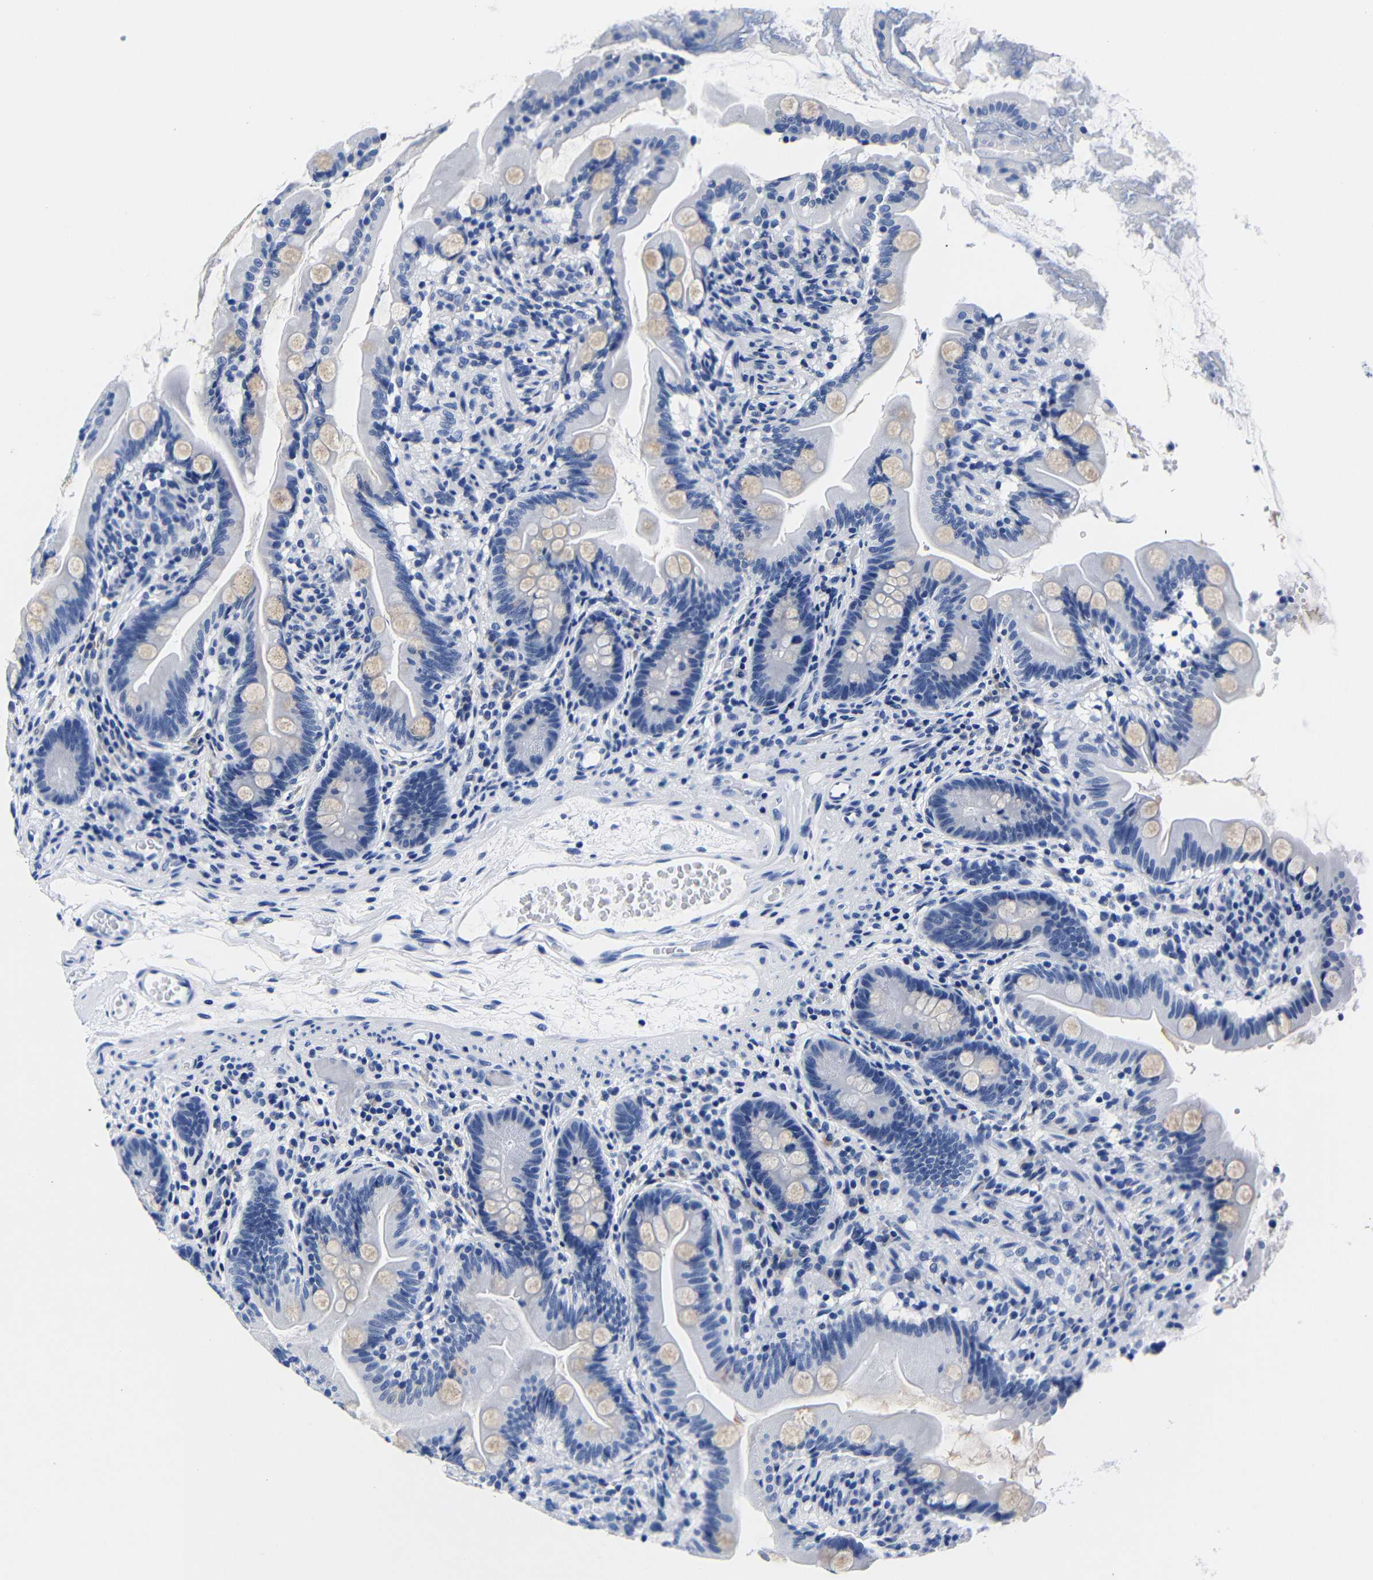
{"staining": {"intensity": "weak", "quantity": "<25%", "location": "cytoplasmic/membranous"}, "tissue": "small intestine", "cell_type": "Glandular cells", "image_type": "normal", "snomed": [{"axis": "morphology", "description": "Normal tissue, NOS"}, {"axis": "topography", "description": "Small intestine"}], "caption": "Glandular cells show no significant expression in benign small intestine.", "gene": "CLEC4G", "patient": {"sex": "female", "age": 56}}